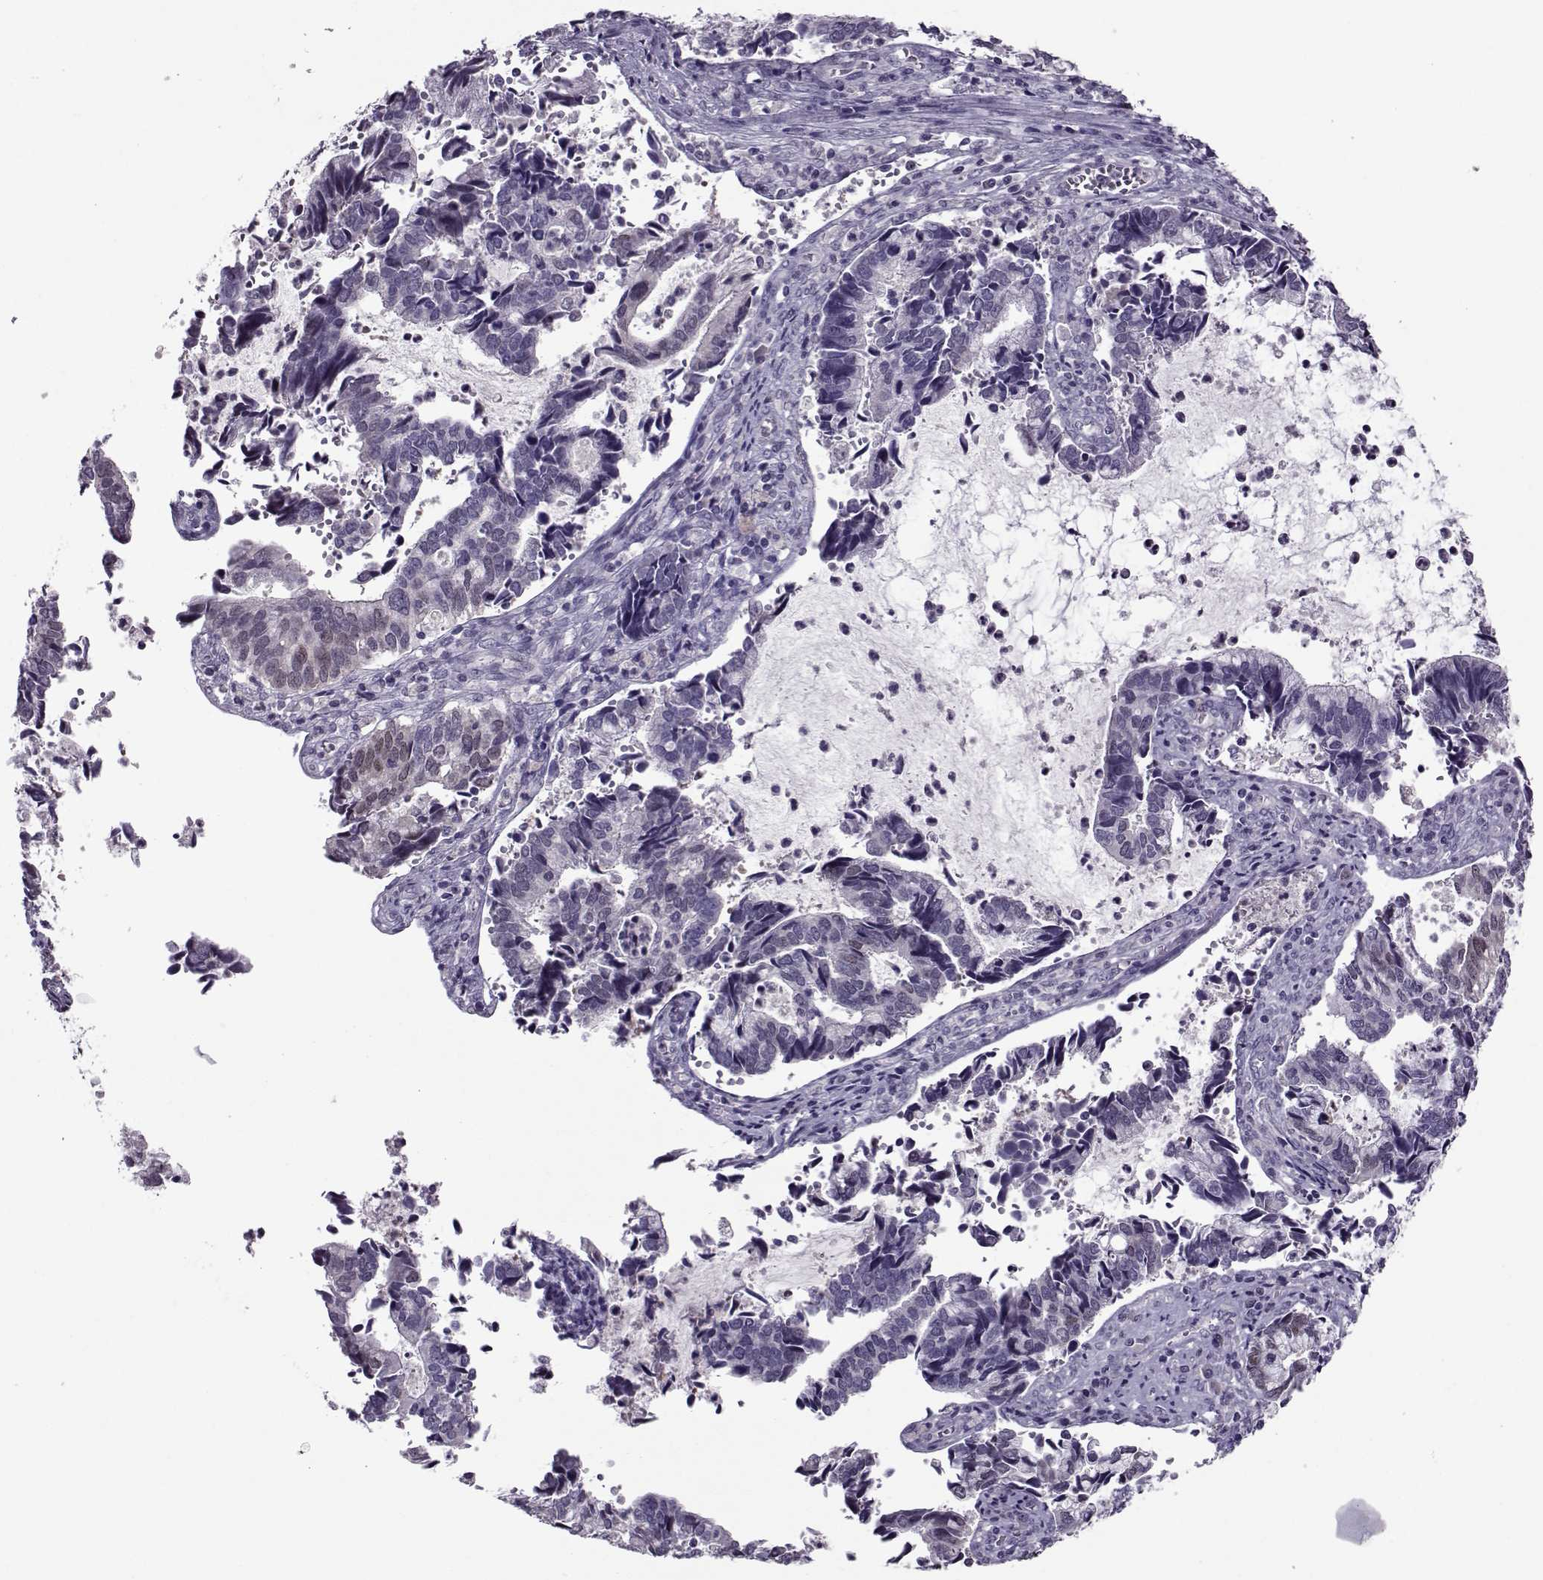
{"staining": {"intensity": "negative", "quantity": "none", "location": "none"}, "tissue": "cervical cancer", "cell_type": "Tumor cells", "image_type": "cancer", "snomed": [{"axis": "morphology", "description": "Adenocarcinoma, NOS"}, {"axis": "topography", "description": "Cervix"}], "caption": "Adenocarcinoma (cervical) was stained to show a protein in brown. There is no significant expression in tumor cells.", "gene": "ASRGL1", "patient": {"sex": "female", "age": 42}}